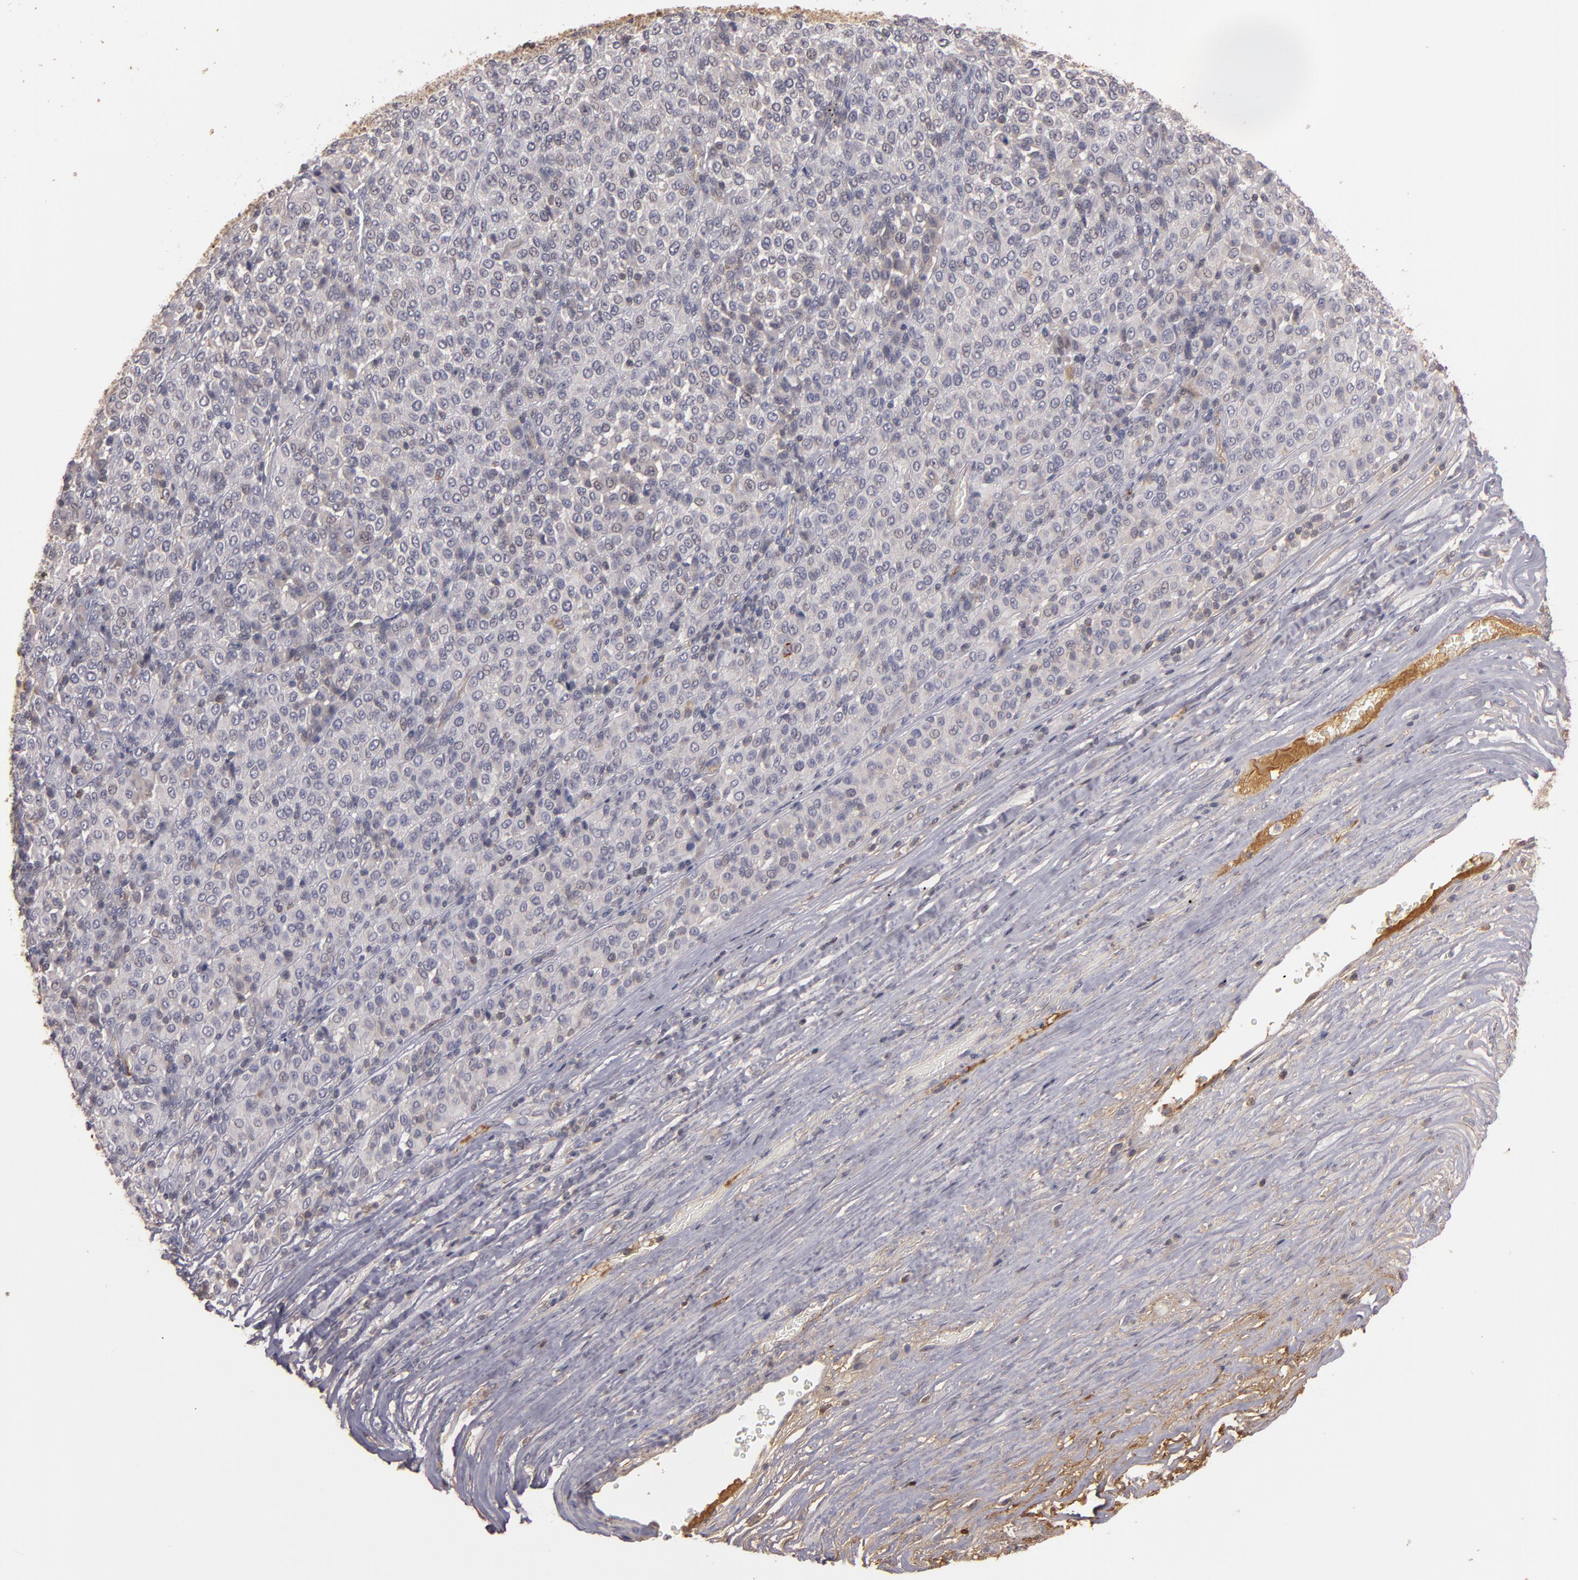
{"staining": {"intensity": "negative", "quantity": "none", "location": "none"}, "tissue": "melanoma", "cell_type": "Tumor cells", "image_type": "cancer", "snomed": [{"axis": "morphology", "description": "Malignant melanoma, Metastatic site"}, {"axis": "topography", "description": "Pancreas"}], "caption": "IHC histopathology image of human malignant melanoma (metastatic site) stained for a protein (brown), which shows no expression in tumor cells.", "gene": "MBL2", "patient": {"sex": "female", "age": 30}}